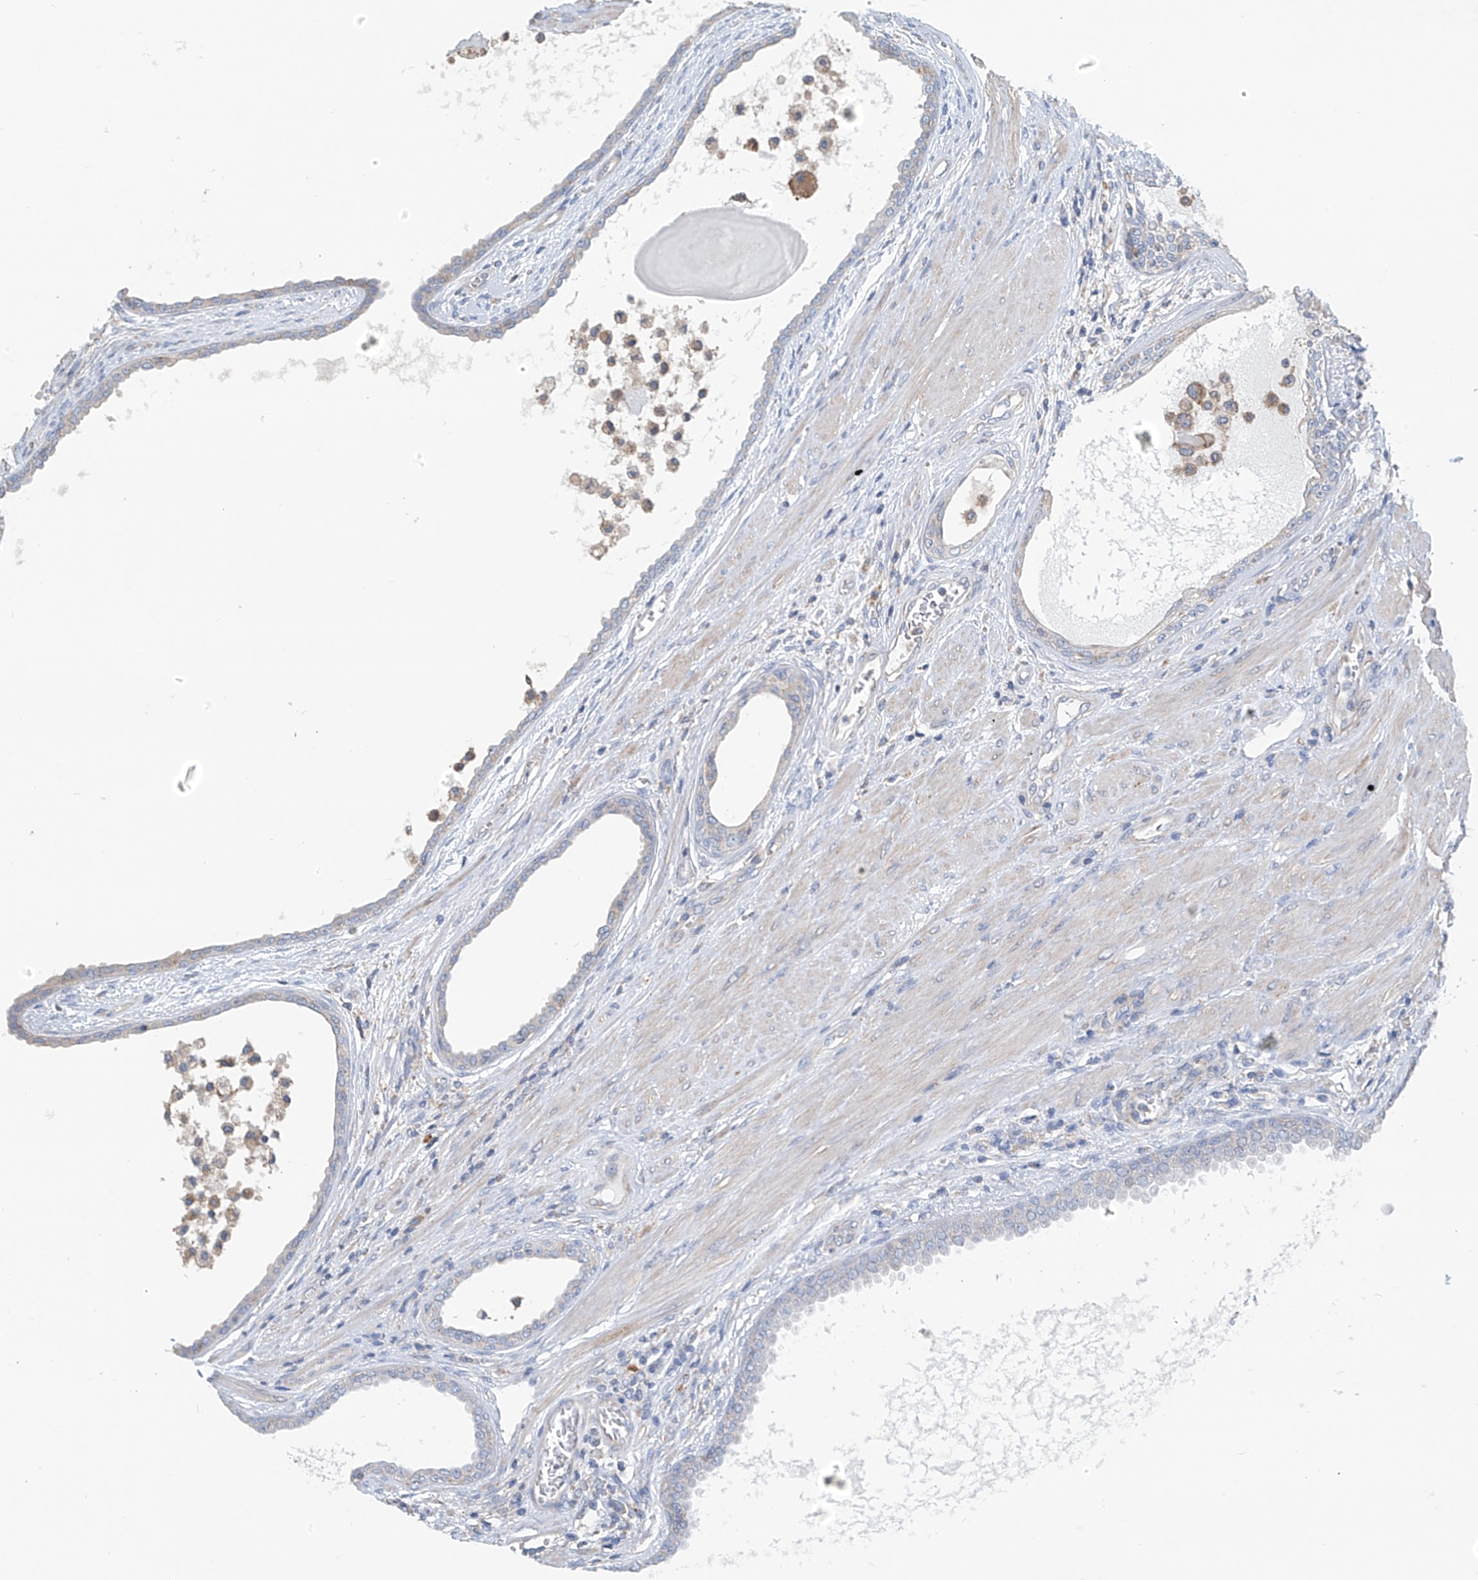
{"staining": {"intensity": "negative", "quantity": "none", "location": "none"}, "tissue": "prostate cancer", "cell_type": "Tumor cells", "image_type": "cancer", "snomed": [{"axis": "morphology", "description": "Normal tissue, NOS"}, {"axis": "morphology", "description": "Adenocarcinoma, Low grade"}, {"axis": "topography", "description": "Prostate"}, {"axis": "topography", "description": "Peripheral nerve tissue"}], "caption": "This is a photomicrograph of immunohistochemistry staining of prostate adenocarcinoma (low-grade), which shows no expression in tumor cells. (DAB (3,3'-diaminobenzidine) immunohistochemistry visualized using brightfield microscopy, high magnification).", "gene": "SYN3", "patient": {"sex": "male", "age": 71}}